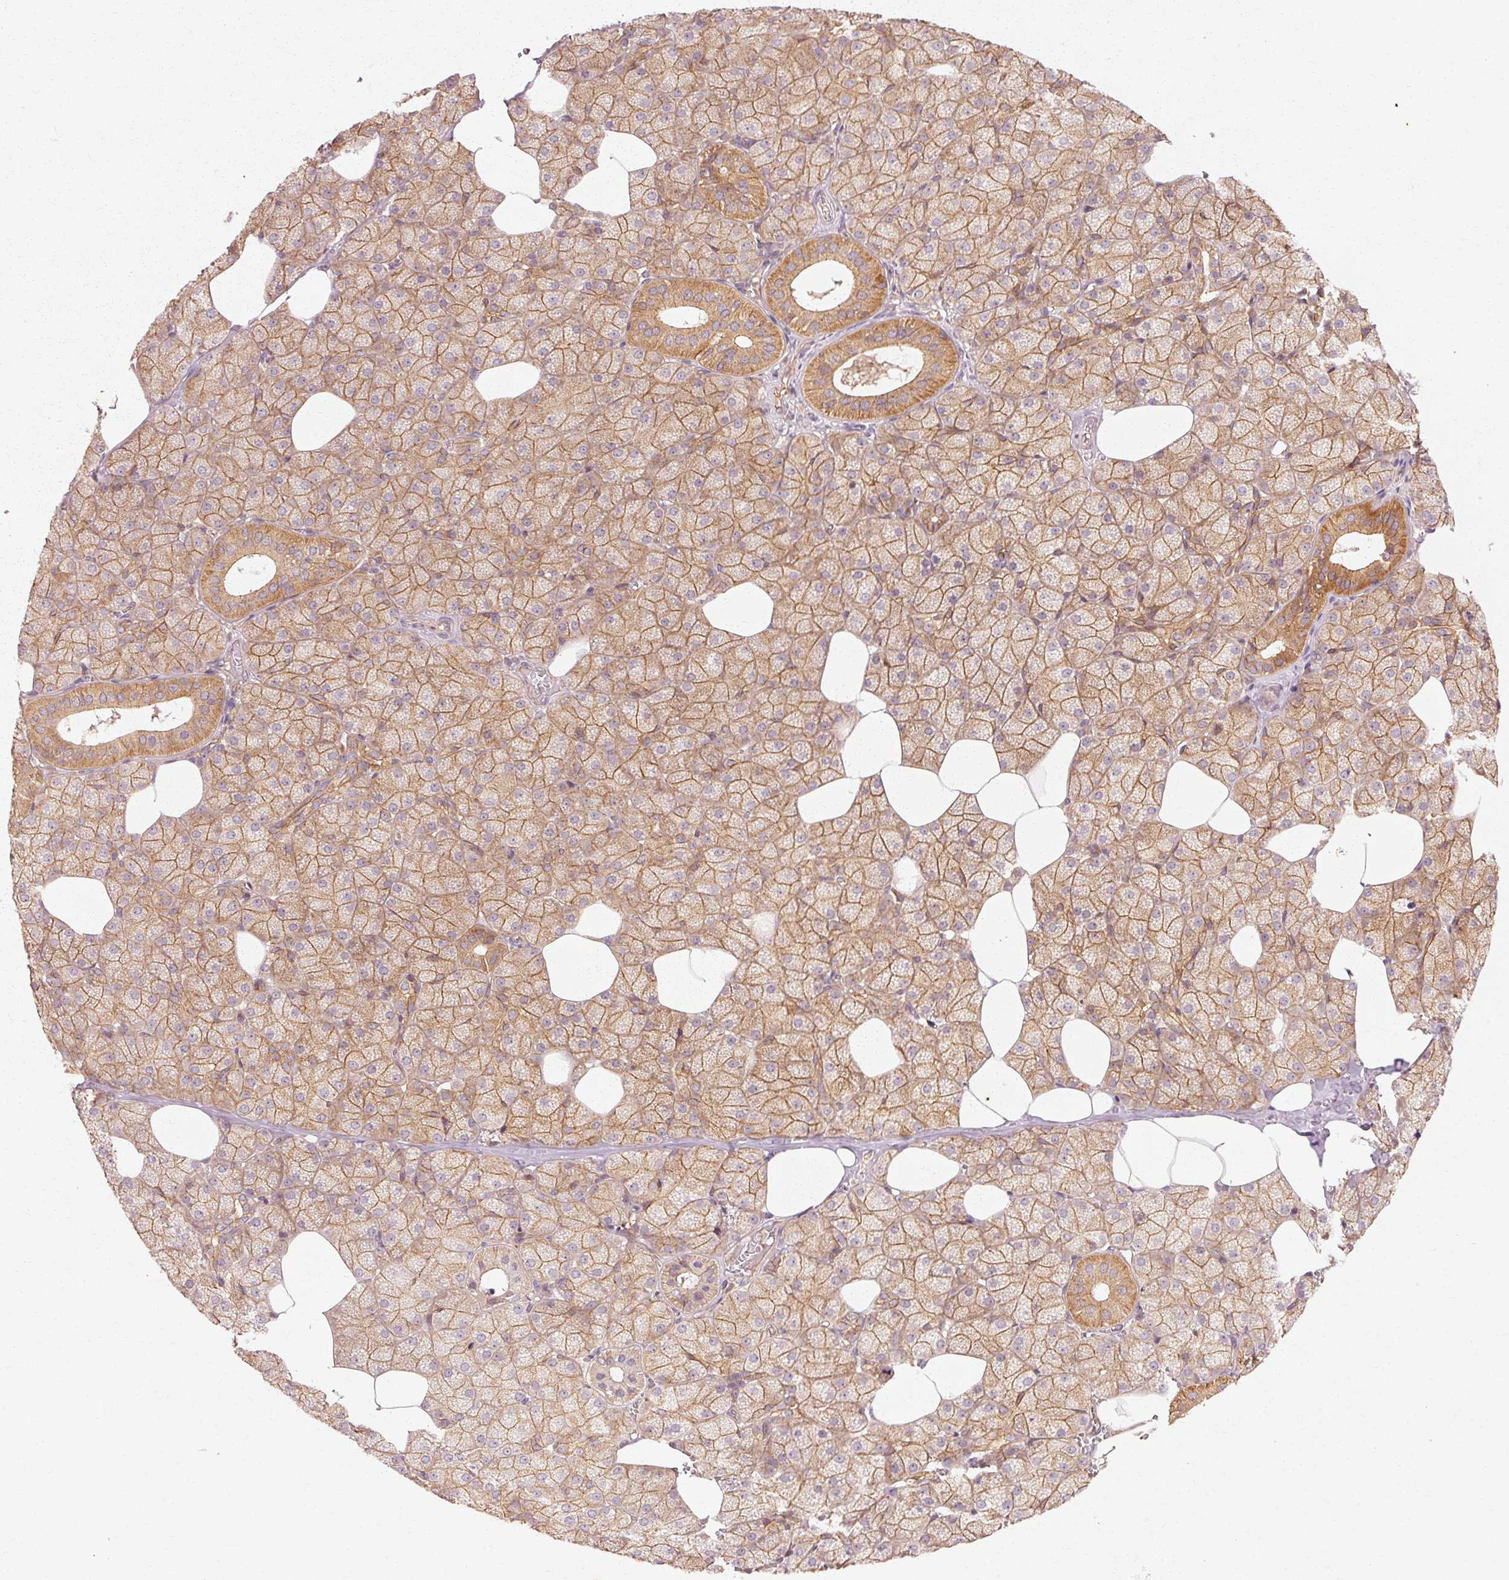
{"staining": {"intensity": "strong", "quantity": "25%-75%", "location": "cytoplasmic/membranous"}, "tissue": "salivary gland", "cell_type": "Glandular cells", "image_type": "normal", "snomed": [{"axis": "morphology", "description": "Normal tissue, NOS"}, {"axis": "topography", "description": "Salivary gland"}, {"axis": "topography", "description": "Peripheral nerve tissue"}], "caption": "Immunohistochemistry (DAB (3,3'-diaminobenzidine)) staining of benign human salivary gland exhibits strong cytoplasmic/membranous protein expression in approximately 25%-75% of glandular cells.", "gene": "CTNNA1", "patient": {"sex": "male", "age": 38}}